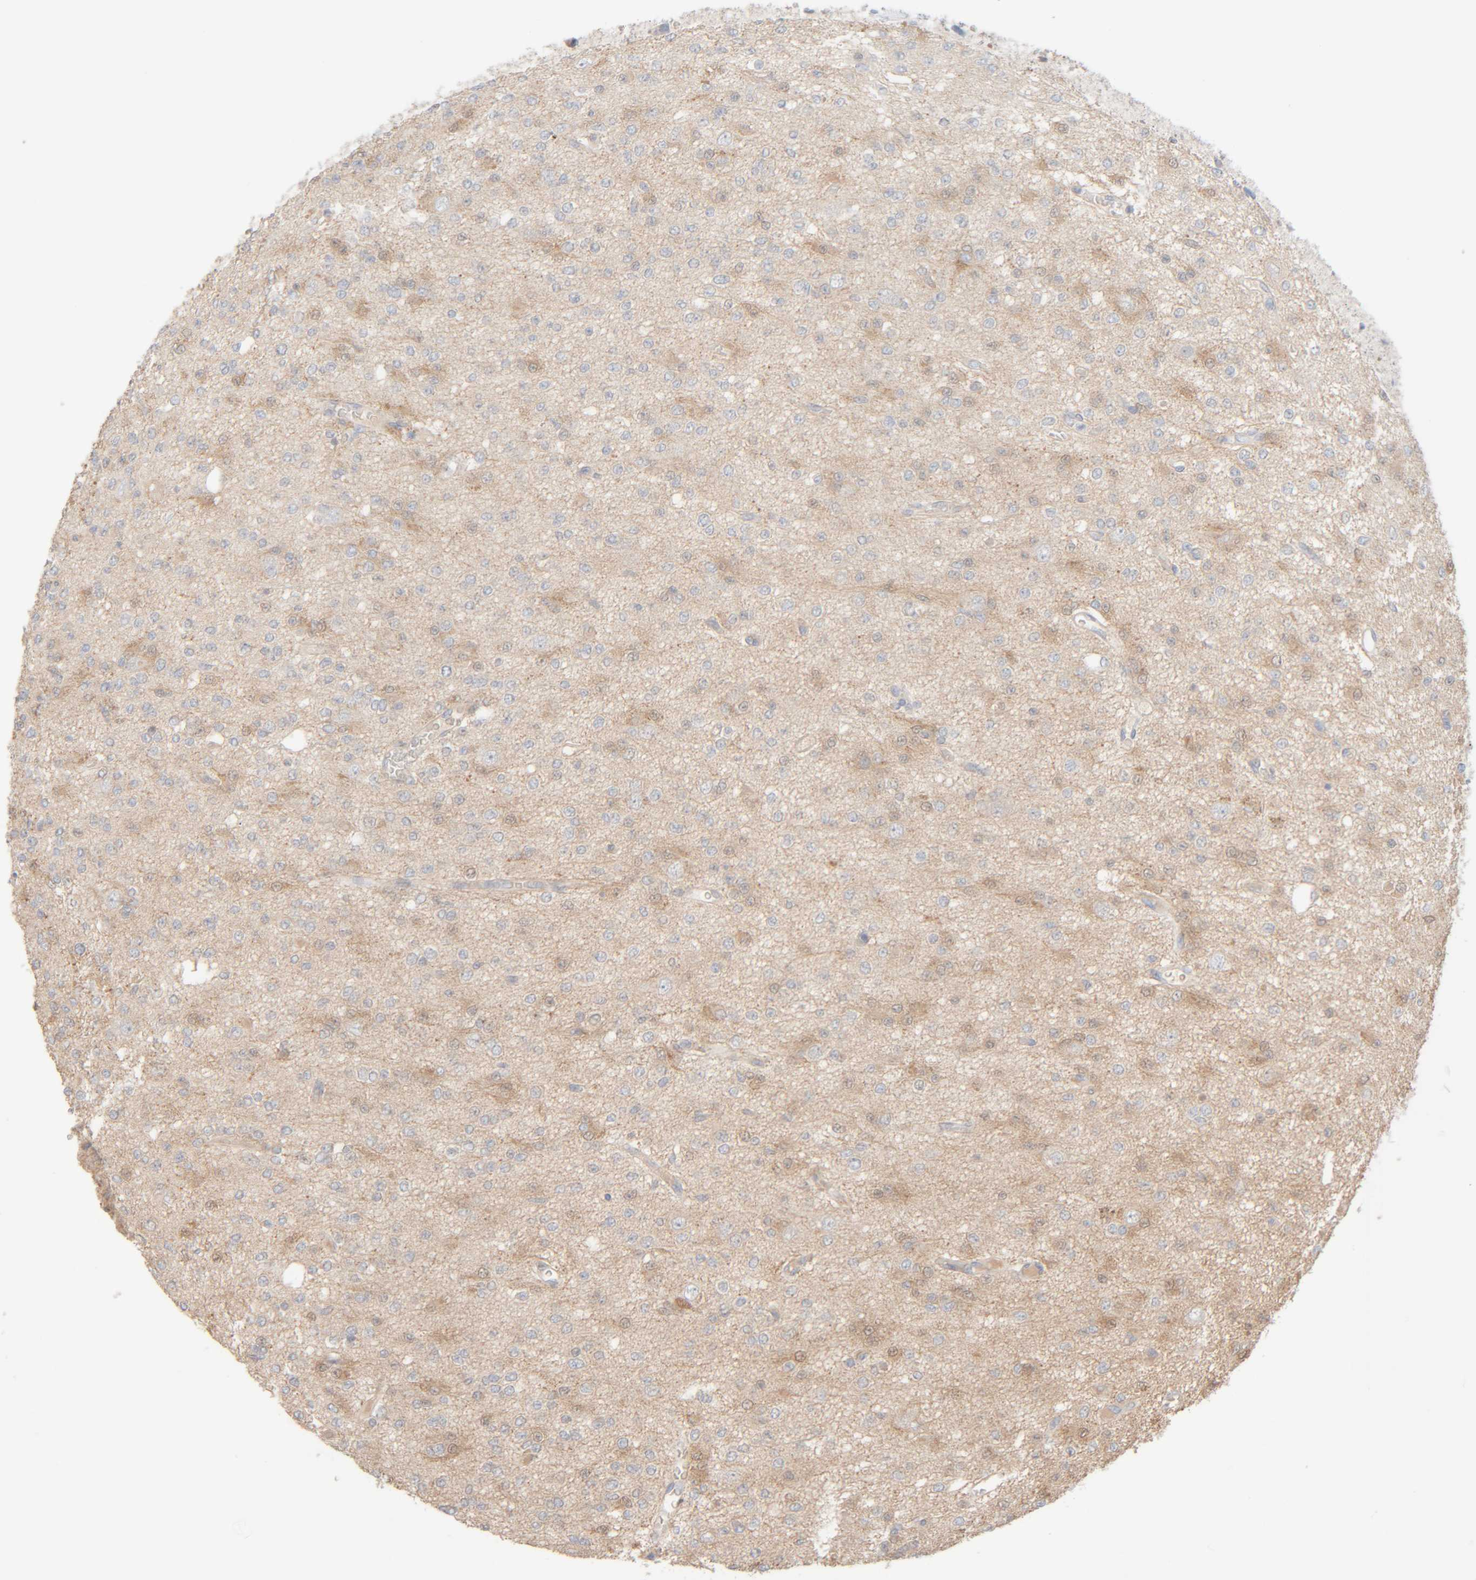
{"staining": {"intensity": "weak", "quantity": "25%-75%", "location": "cytoplasmic/membranous"}, "tissue": "glioma", "cell_type": "Tumor cells", "image_type": "cancer", "snomed": [{"axis": "morphology", "description": "Glioma, malignant, Low grade"}, {"axis": "topography", "description": "Brain"}], "caption": "A low amount of weak cytoplasmic/membranous expression is identified in about 25%-75% of tumor cells in malignant glioma (low-grade) tissue. (Stains: DAB in brown, nuclei in blue, Microscopy: brightfield microscopy at high magnification).", "gene": "RIDA", "patient": {"sex": "male", "age": 38}}